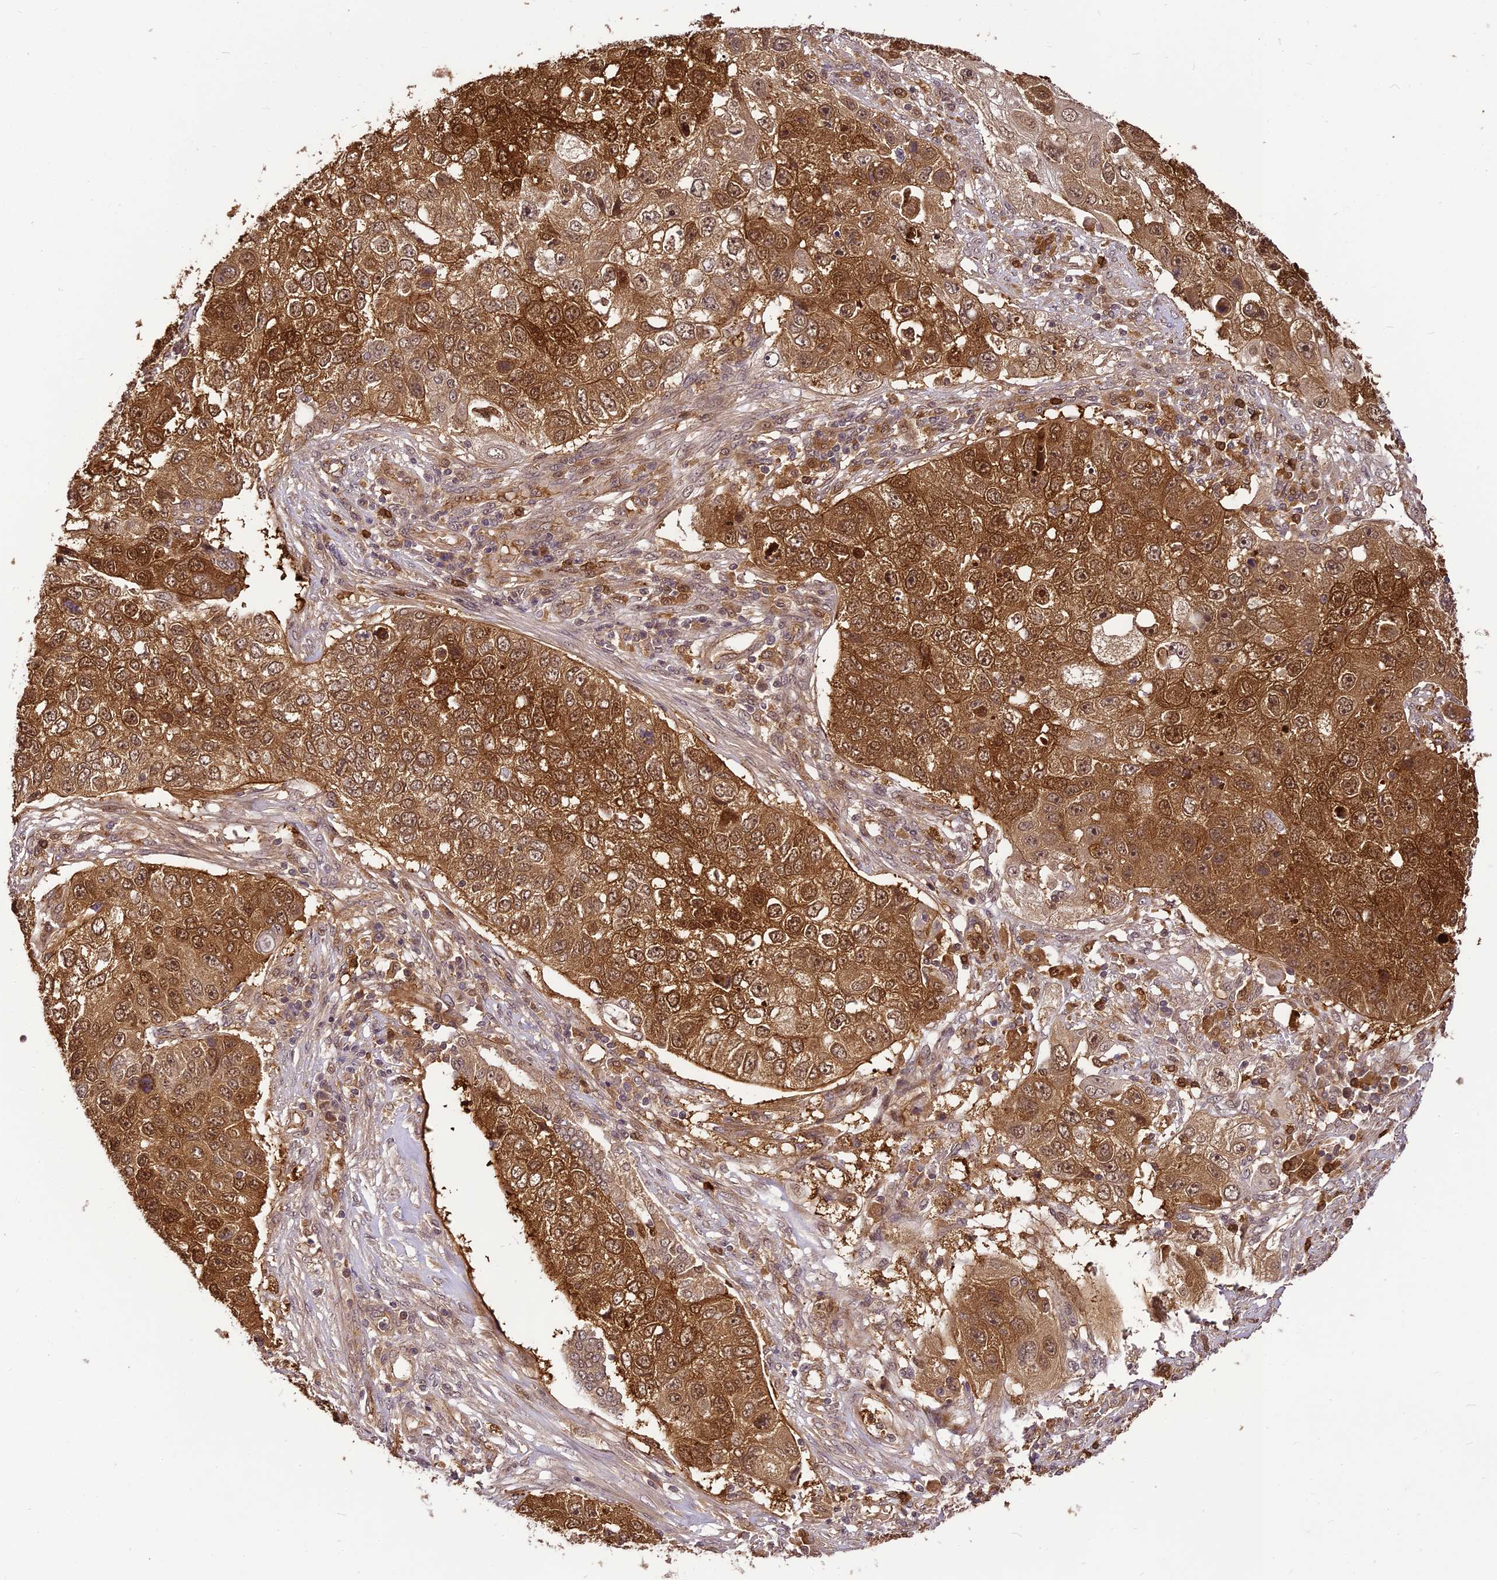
{"staining": {"intensity": "moderate", "quantity": ">75%", "location": "cytoplasmic/membranous,nuclear"}, "tissue": "lung cancer", "cell_type": "Tumor cells", "image_type": "cancer", "snomed": [{"axis": "morphology", "description": "Squamous cell carcinoma, NOS"}, {"axis": "topography", "description": "Lung"}], "caption": "Immunohistochemical staining of human lung squamous cell carcinoma displays medium levels of moderate cytoplasmic/membranous and nuclear expression in about >75% of tumor cells. The protein is stained brown, and the nuclei are stained in blue (DAB (3,3'-diaminobenzidine) IHC with brightfield microscopy, high magnification).", "gene": "BCDIN3D", "patient": {"sex": "male", "age": 61}}